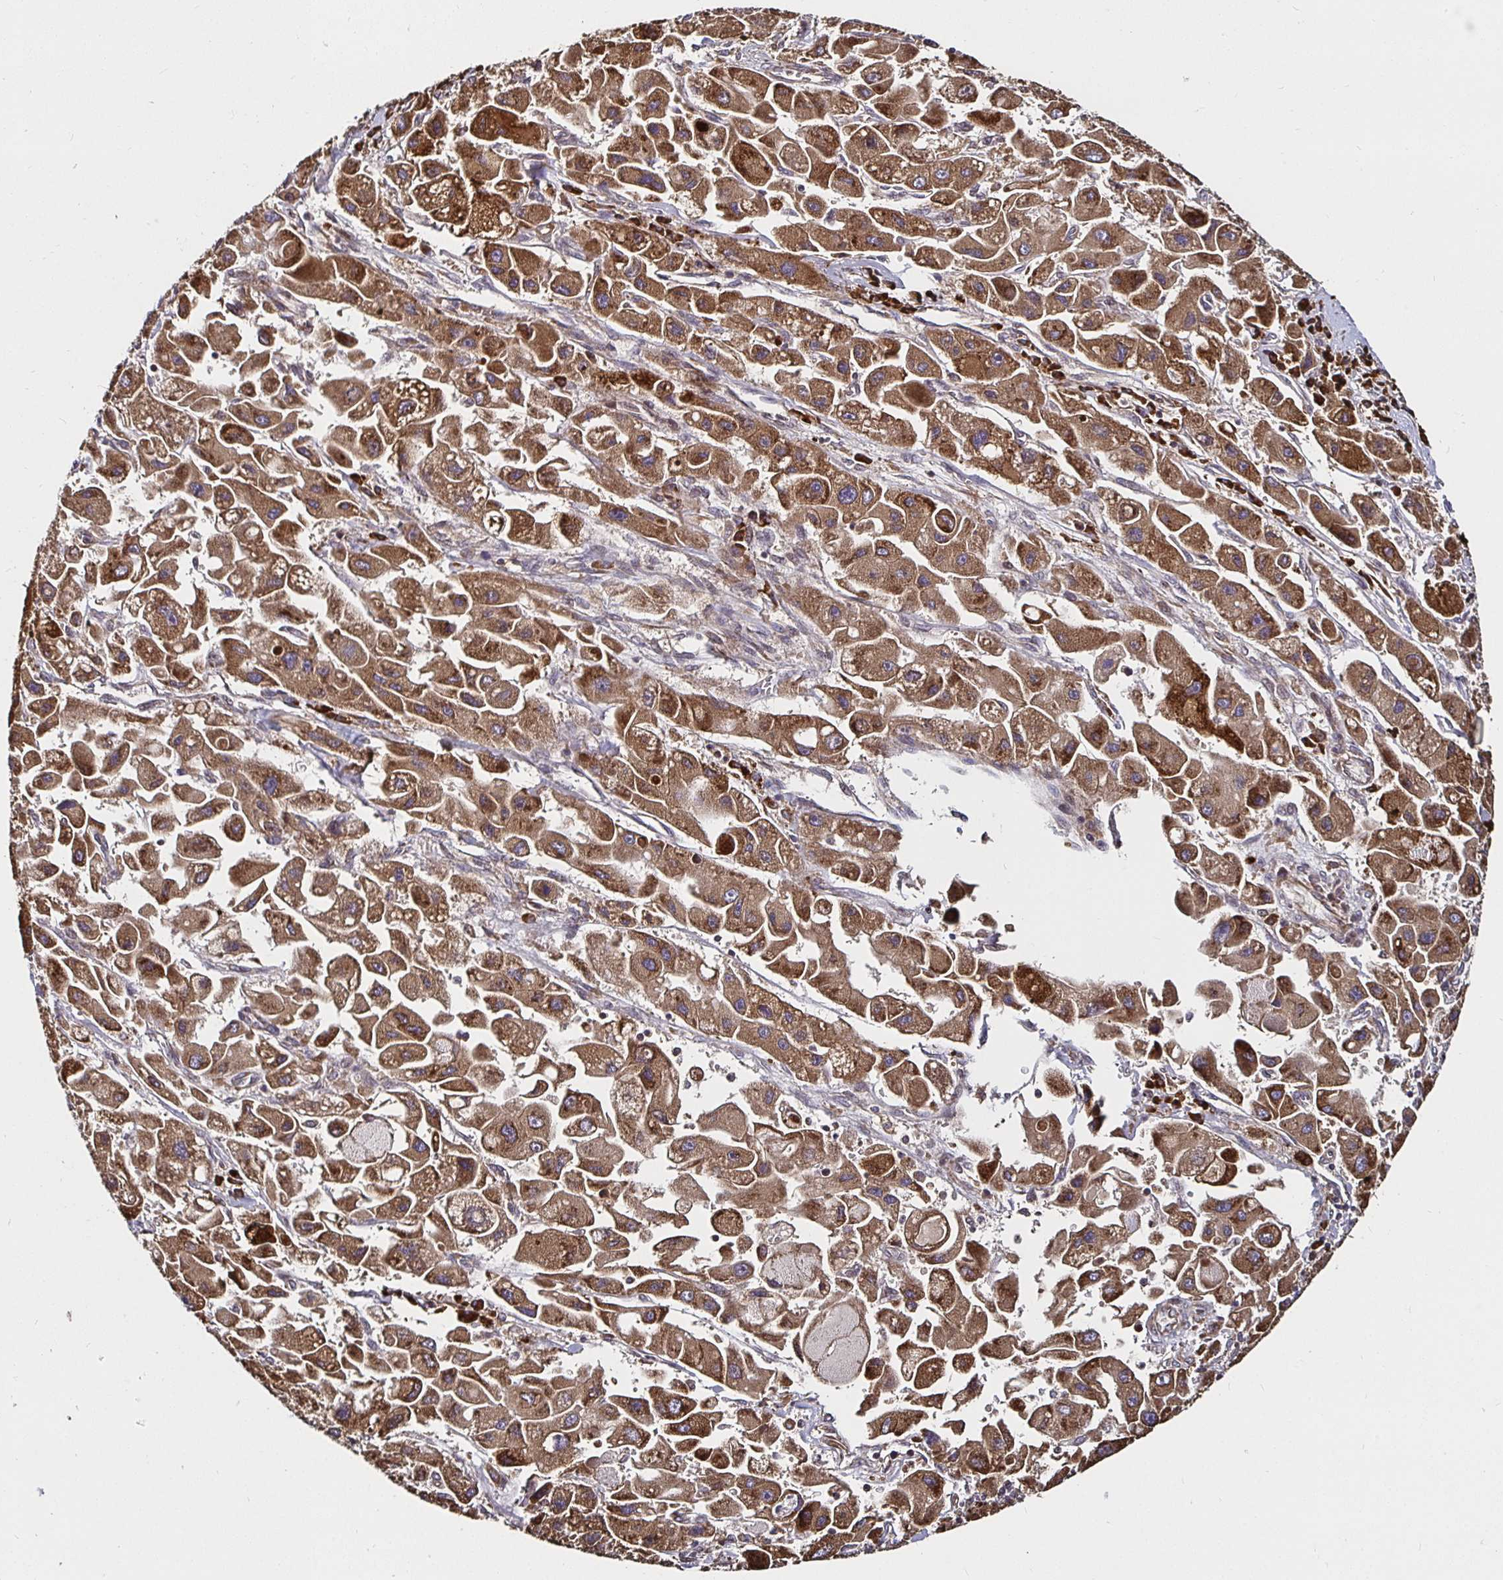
{"staining": {"intensity": "moderate", "quantity": ">75%", "location": "cytoplasmic/membranous"}, "tissue": "liver cancer", "cell_type": "Tumor cells", "image_type": "cancer", "snomed": [{"axis": "morphology", "description": "Carcinoma, Hepatocellular, NOS"}, {"axis": "topography", "description": "Liver"}], "caption": "Protein positivity by IHC demonstrates moderate cytoplasmic/membranous expression in approximately >75% of tumor cells in liver cancer (hepatocellular carcinoma).", "gene": "MLST8", "patient": {"sex": "male", "age": 24}}